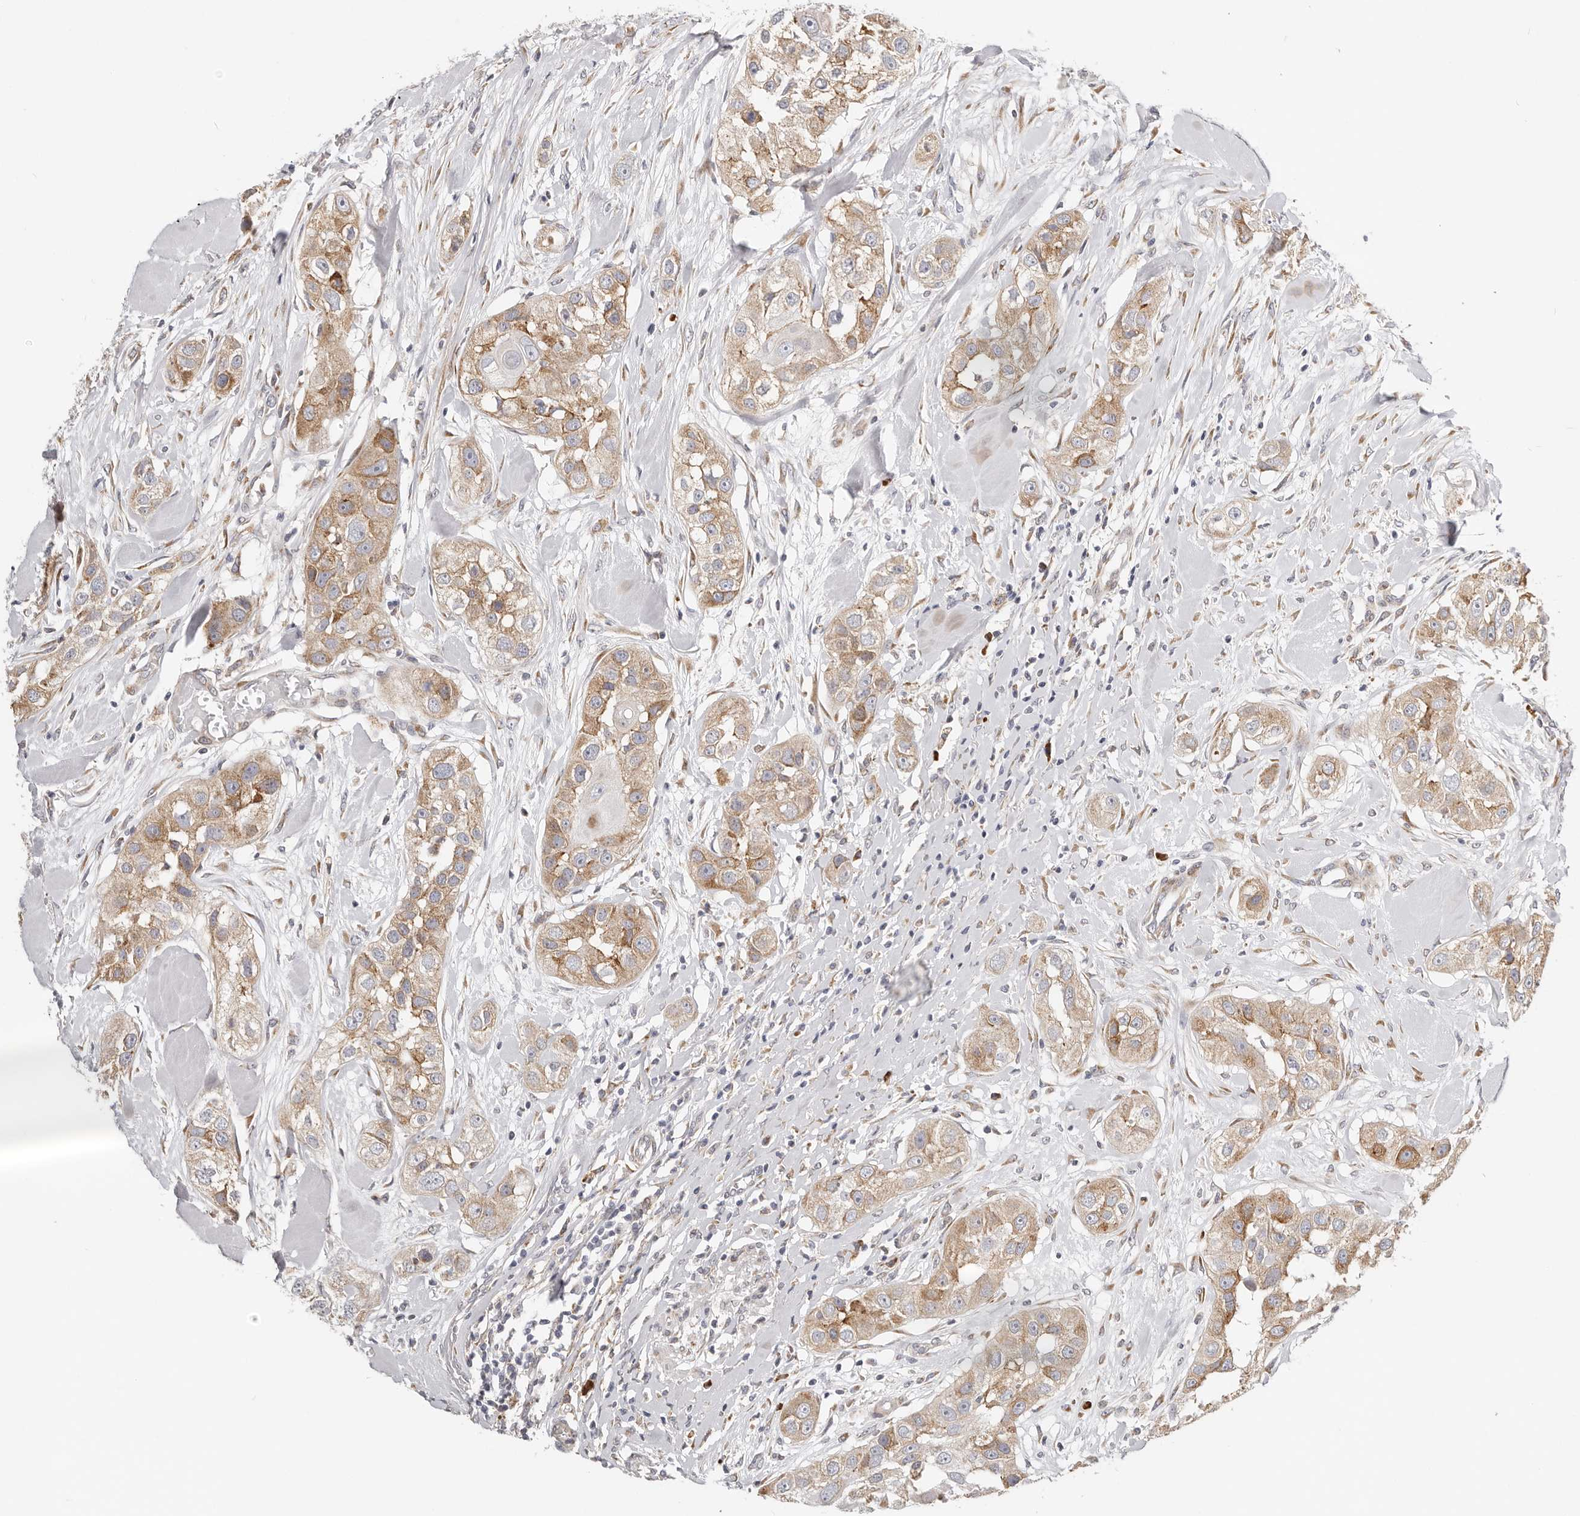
{"staining": {"intensity": "moderate", "quantity": "25%-75%", "location": "cytoplasmic/membranous"}, "tissue": "head and neck cancer", "cell_type": "Tumor cells", "image_type": "cancer", "snomed": [{"axis": "morphology", "description": "Normal tissue, NOS"}, {"axis": "morphology", "description": "Squamous cell carcinoma, NOS"}, {"axis": "topography", "description": "Skeletal muscle"}, {"axis": "topography", "description": "Head-Neck"}], "caption": "Moderate cytoplasmic/membranous protein staining is seen in approximately 25%-75% of tumor cells in squamous cell carcinoma (head and neck). The staining was performed using DAB (3,3'-diaminobenzidine), with brown indicating positive protein expression. Nuclei are stained blue with hematoxylin.", "gene": "IL32", "patient": {"sex": "male", "age": 51}}